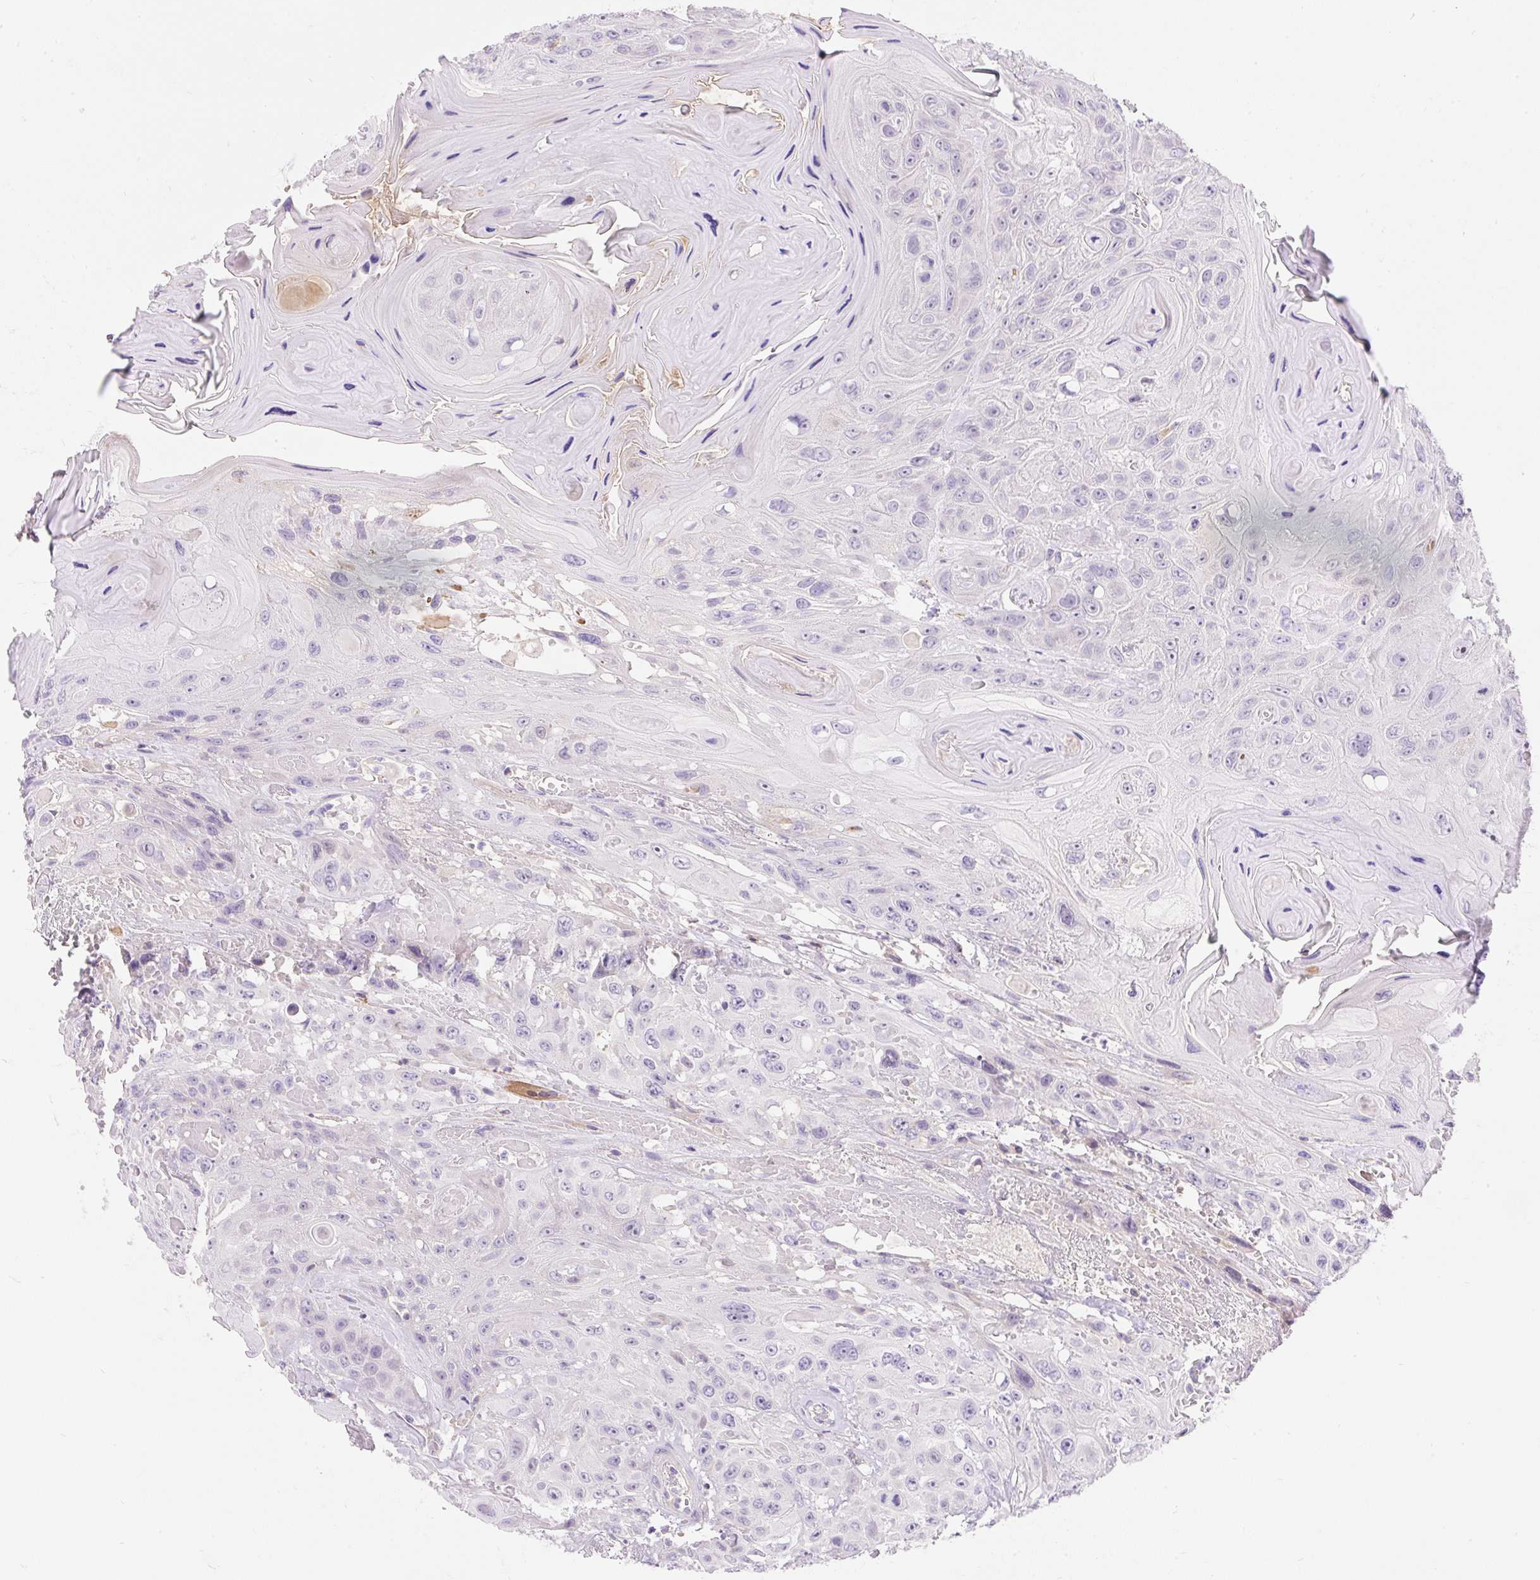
{"staining": {"intensity": "negative", "quantity": "none", "location": "none"}, "tissue": "head and neck cancer", "cell_type": "Tumor cells", "image_type": "cancer", "snomed": [{"axis": "morphology", "description": "Squamous cell carcinoma, NOS"}, {"axis": "topography", "description": "Head-Neck"}], "caption": "An image of head and neck cancer stained for a protein reveals no brown staining in tumor cells.", "gene": "TMEM150C", "patient": {"sex": "female", "age": 59}}